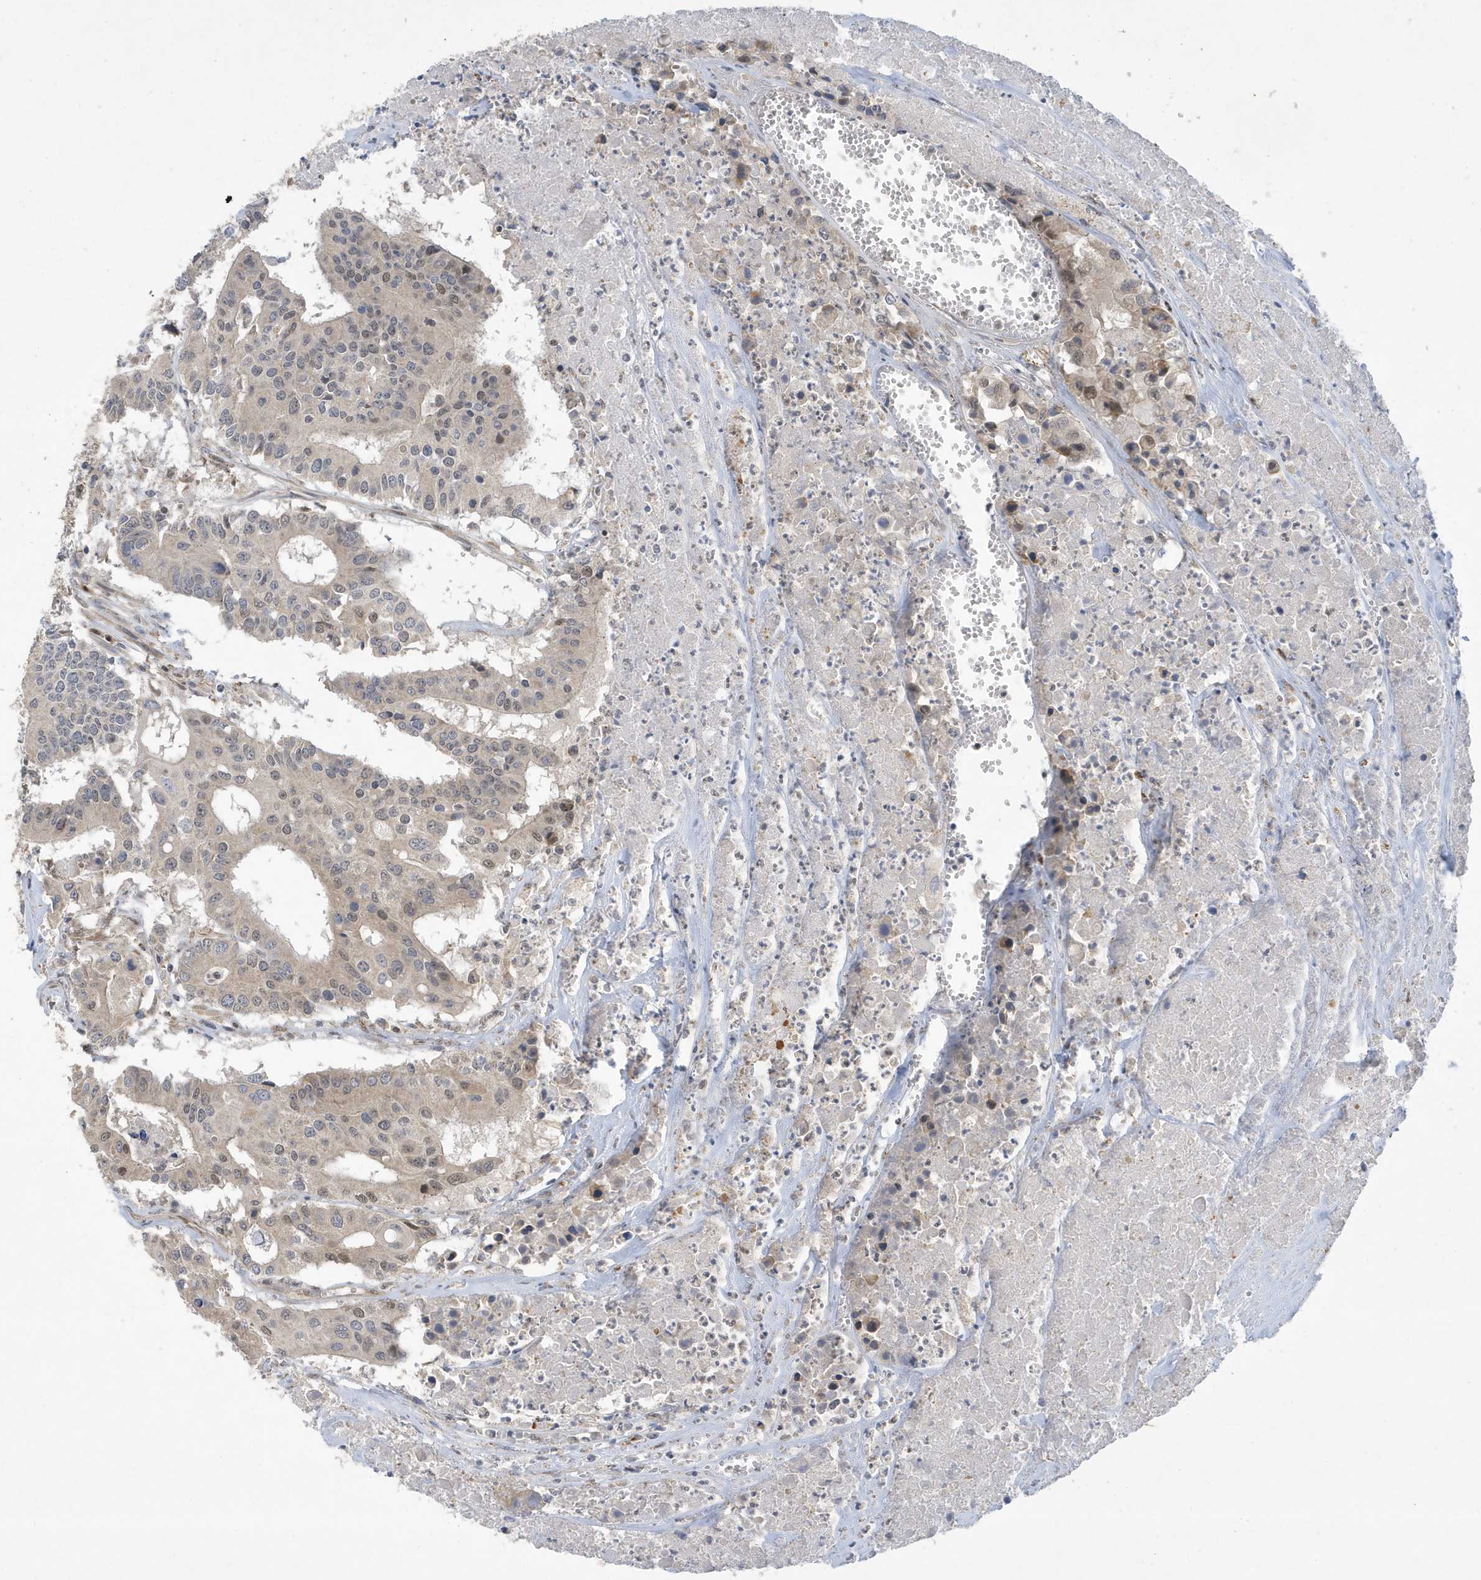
{"staining": {"intensity": "weak", "quantity": "<25%", "location": "nuclear"}, "tissue": "colorectal cancer", "cell_type": "Tumor cells", "image_type": "cancer", "snomed": [{"axis": "morphology", "description": "Adenocarcinoma, NOS"}, {"axis": "topography", "description": "Colon"}], "caption": "Human colorectal cancer stained for a protein using IHC exhibits no expression in tumor cells.", "gene": "NCOA7", "patient": {"sex": "male", "age": 77}}